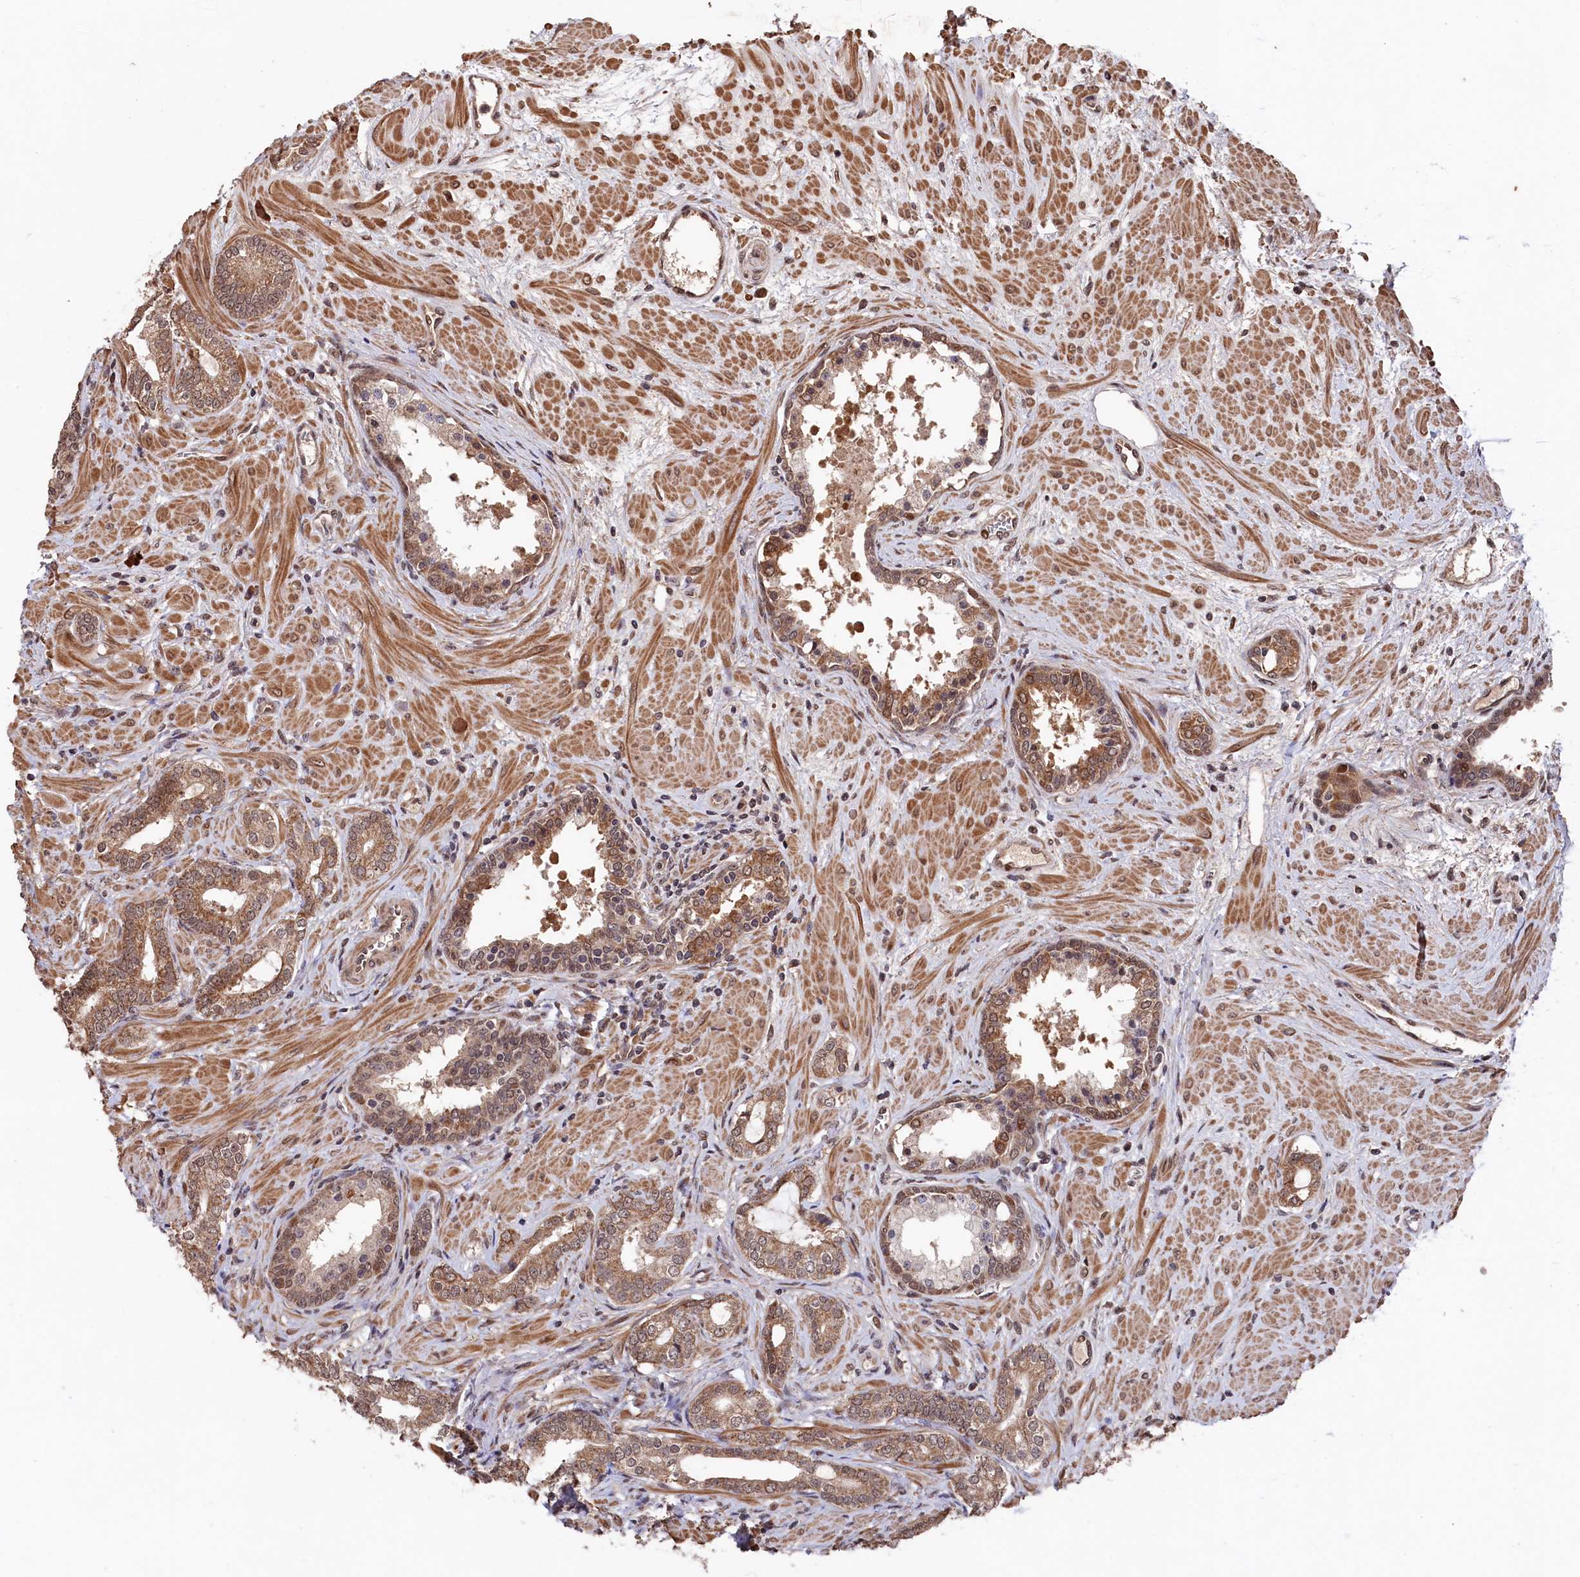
{"staining": {"intensity": "moderate", "quantity": ">75%", "location": "cytoplasmic/membranous"}, "tissue": "prostate cancer", "cell_type": "Tumor cells", "image_type": "cancer", "snomed": [{"axis": "morphology", "description": "Adenocarcinoma, High grade"}, {"axis": "topography", "description": "Prostate"}], "caption": "A high-resolution photomicrograph shows IHC staining of prostate cancer (adenocarcinoma (high-grade)), which displays moderate cytoplasmic/membranous staining in approximately >75% of tumor cells. (DAB = brown stain, brightfield microscopy at high magnification).", "gene": "CLPX", "patient": {"sex": "male", "age": 64}}